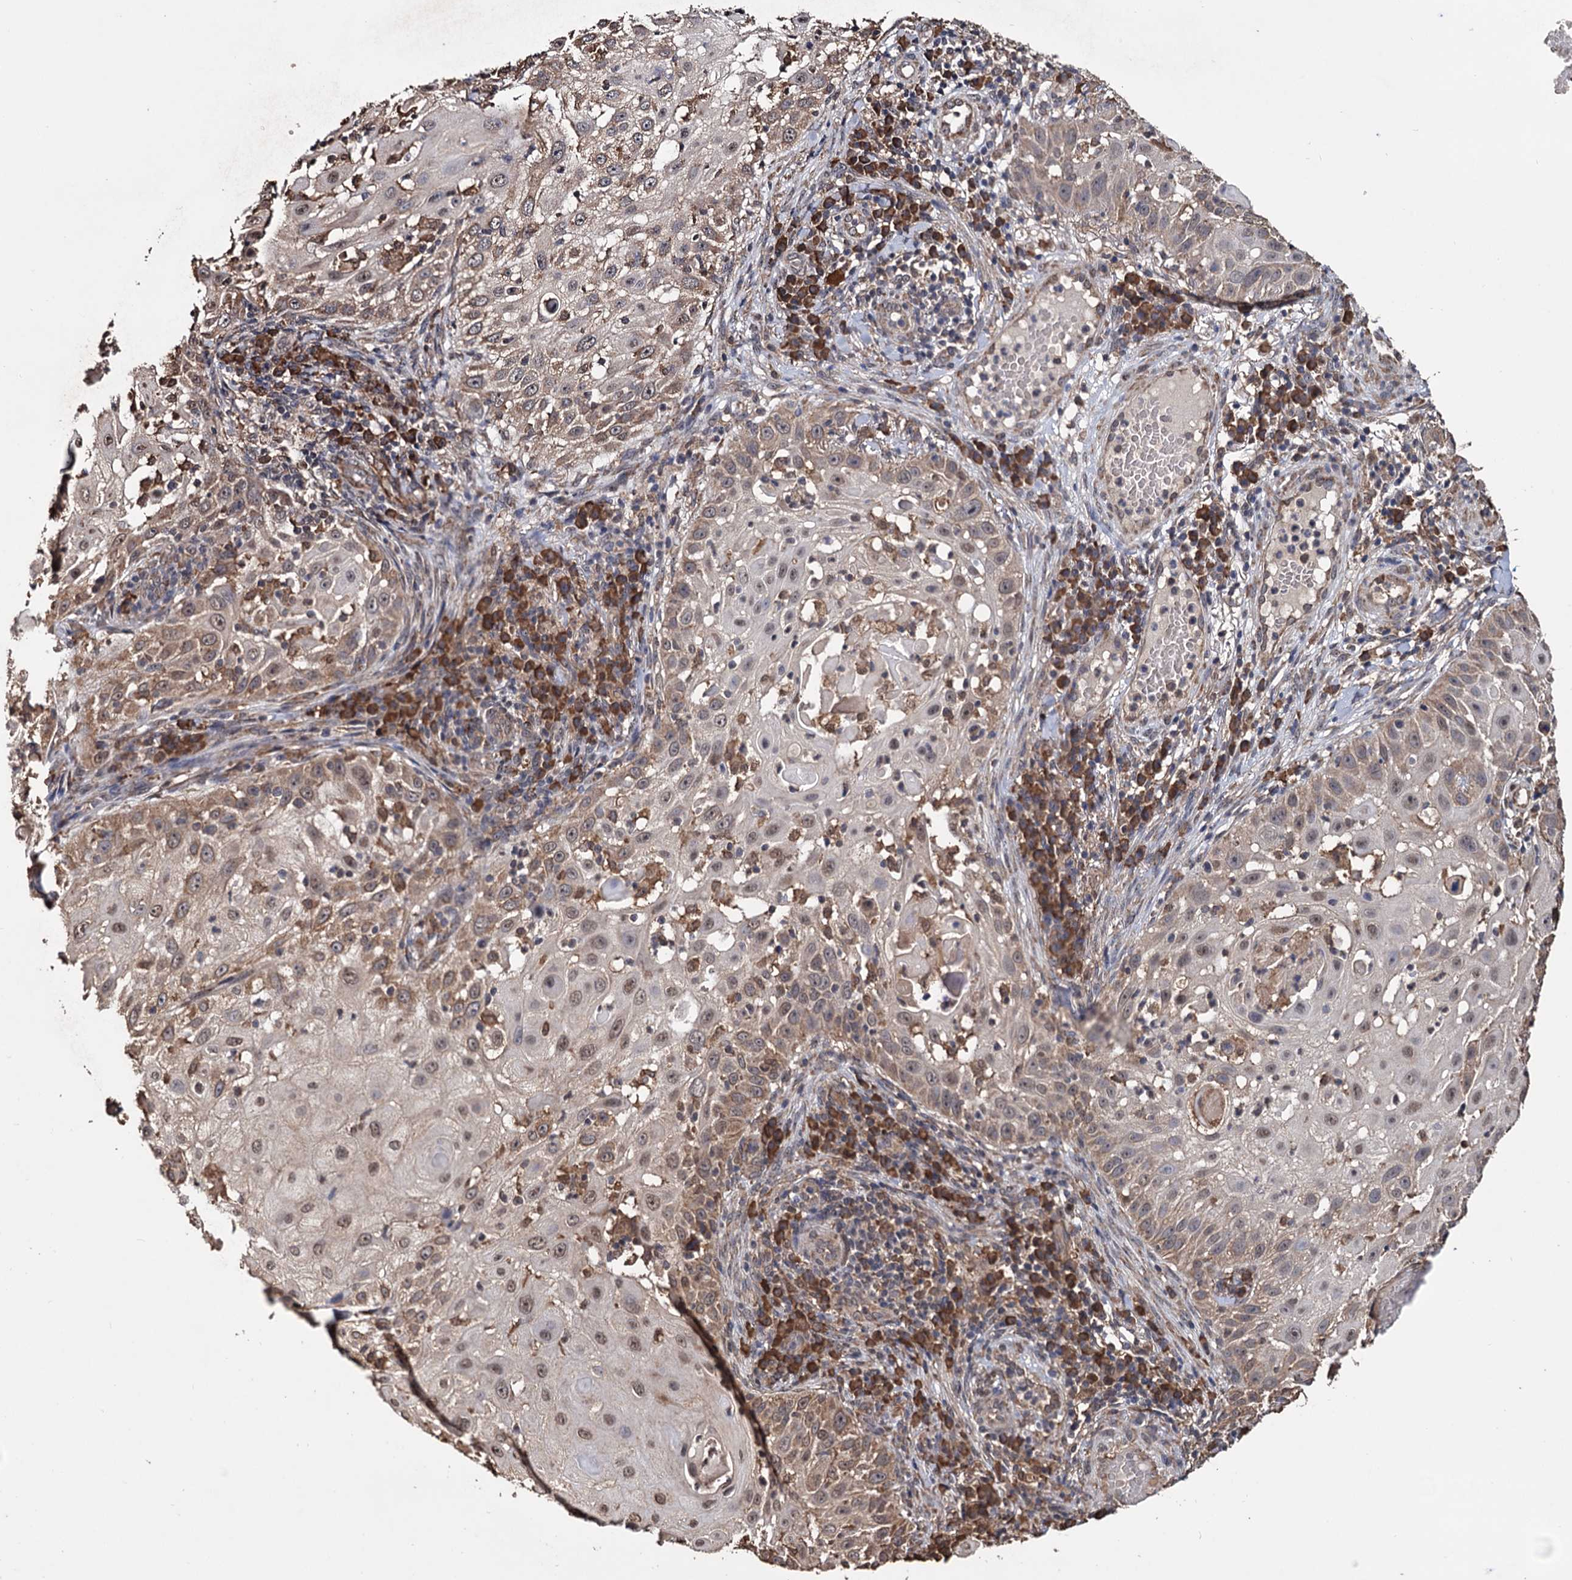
{"staining": {"intensity": "moderate", "quantity": "<25%", "location": "cytoplasmic/membranous"}, "tissue": "skin cancer", "cell_type": "Tumor cells", "image_type": "cancer", "snomed": [{"axis": "morphology", "description": "Squamous cell carcinoma, NOS"}, {"axis": "topography", "description": "Skin"}], "caption": "This image displays immunohistochemistry staining of squamous cell carcinoma (skin), with low moderate cytoplasmic/membranous expression in approximately <25% of tumor cells.", "gene": "TBC1D12", "patient": {"sex": "female", "age": 44}}